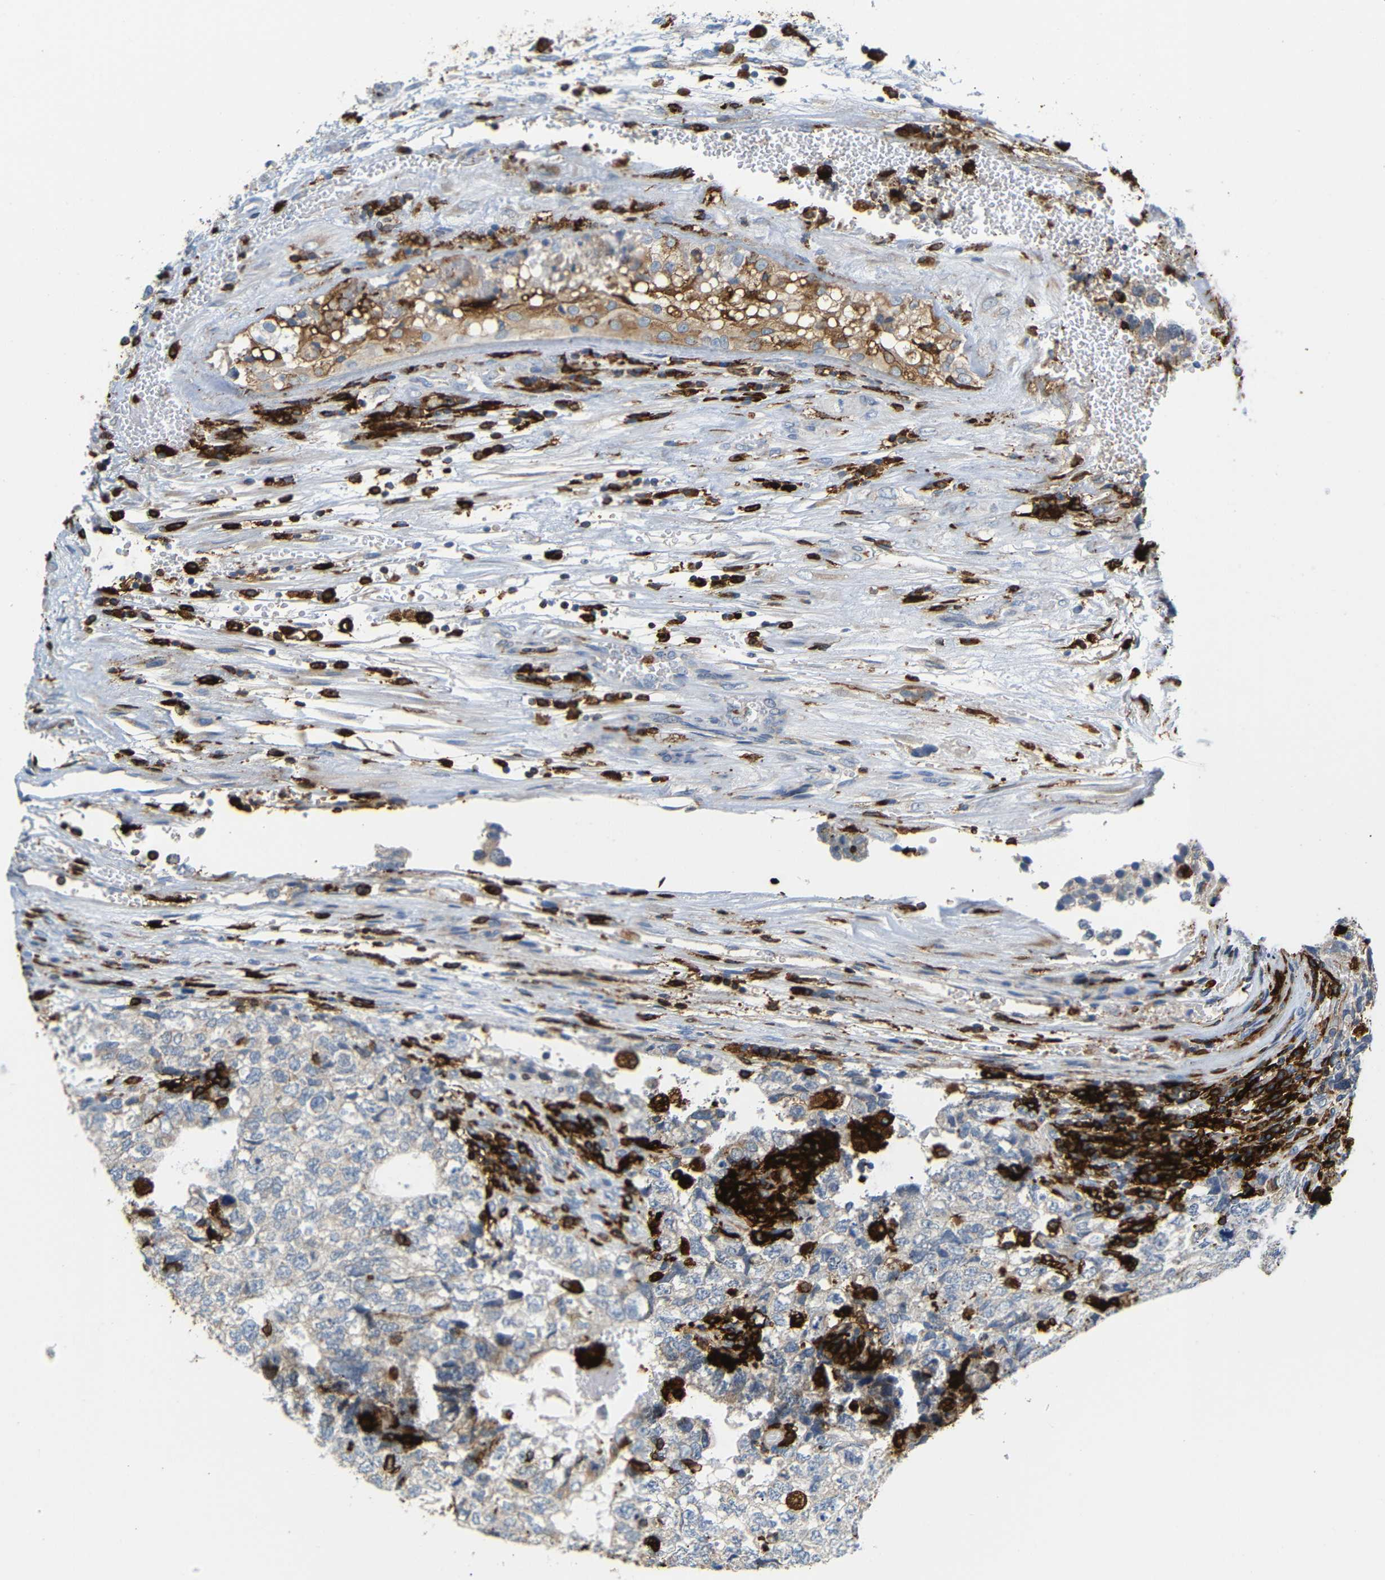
{"staining": {"intensity": "weak", "quantity": "<25%", "location": "cytoplasmic/membranous"}, "tissue": "testis cancer", "cell_type": "Tumor cells", "image_type": "cancer", "snomed": [{"axis": "morphology", "description": "Carcinoma, Embryonal, NOS"}, {"axis": "topography", "description": "Testis"}], "caption": "Embryonal carcinoma (testis) stained for a protein using immunohistochemistry (IHC) exhibits no positivity tumor cells.", "gene": "HLA-DQB1", "patient": {"sex": "male", "age": 36}}